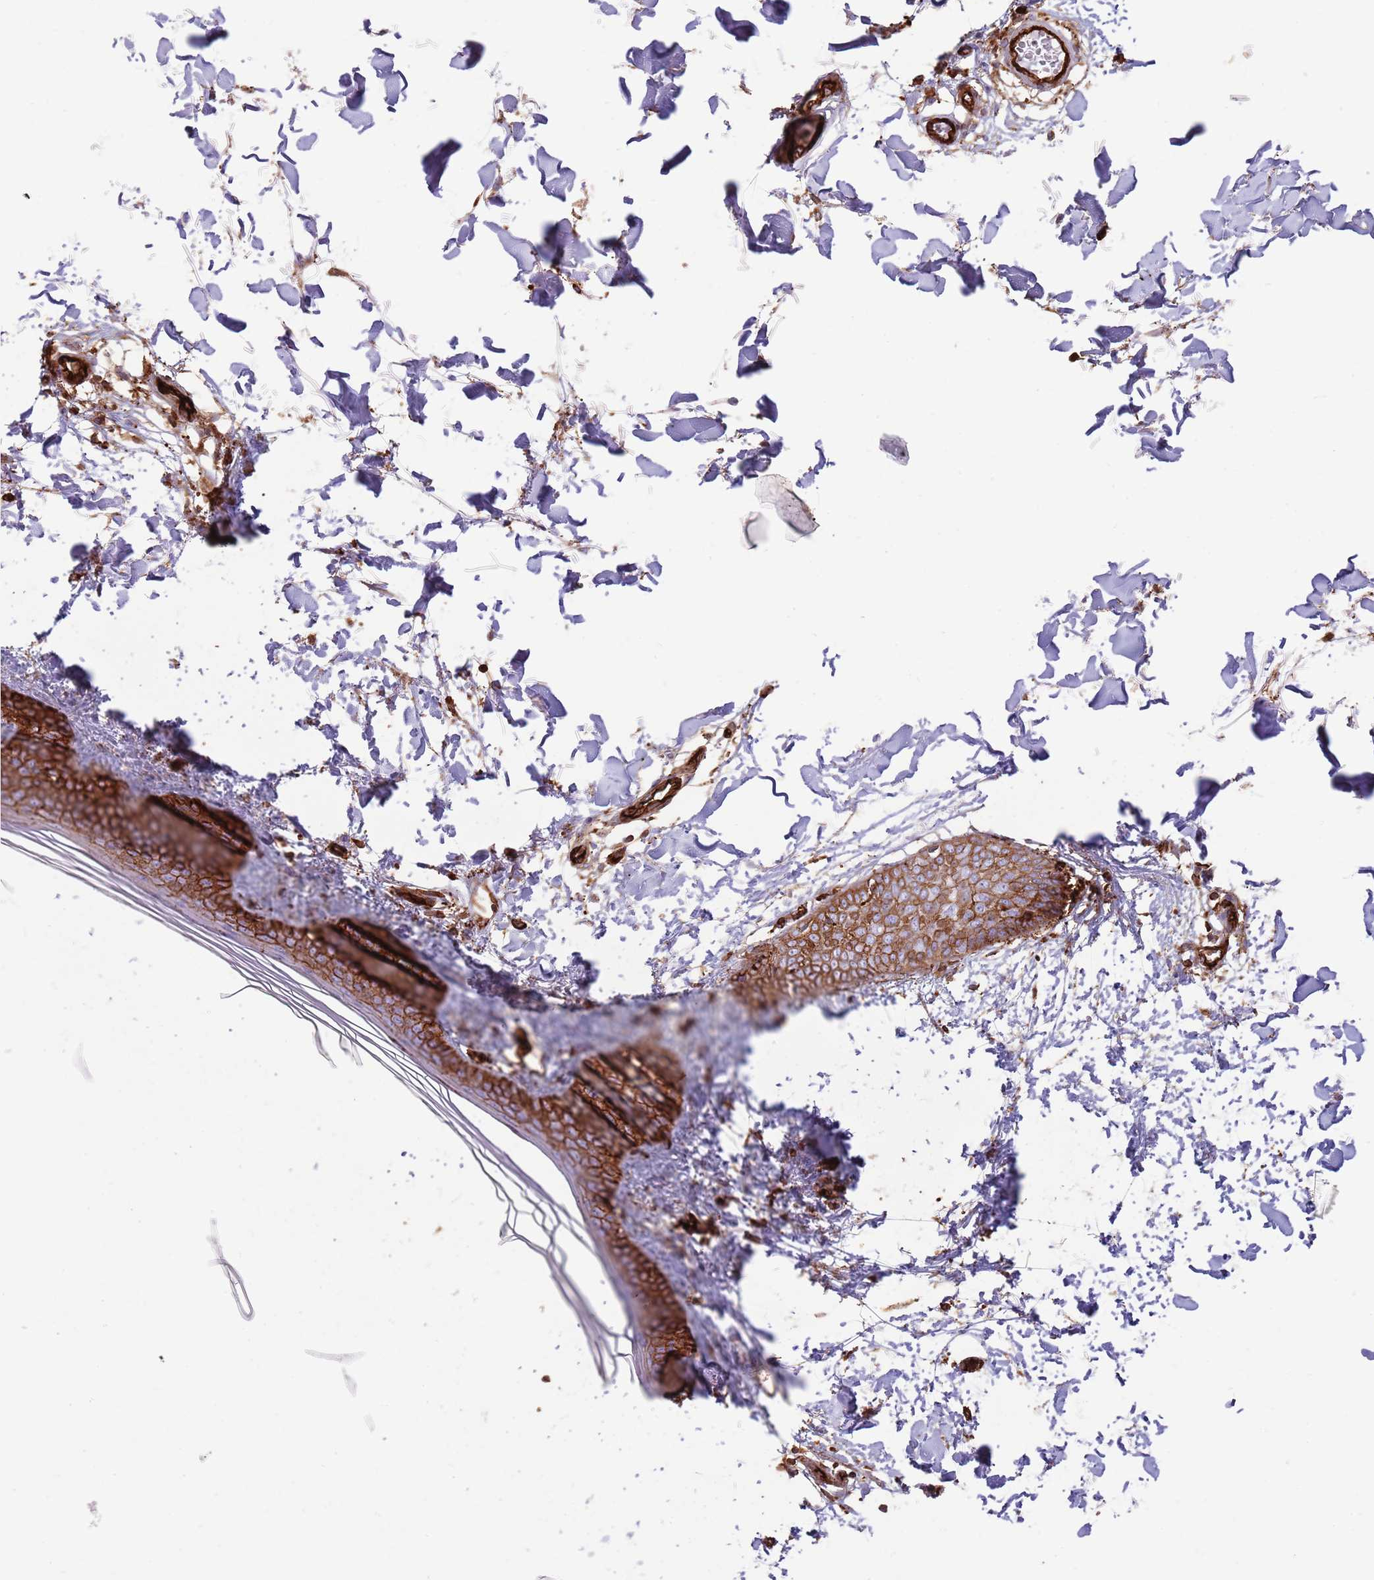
{"staining": {"intensity": "strong", "quantity": ">75%", "location": "cytoplasmic/membranous"}, "tissue": "skin", "cell_type": "Fibroblasts", "image_type": "normal", "snomed": [{"axis": "morphology", "description": "Normal tissue, NOS"}, {"axis": "topography", "description": "Skin"}], "caption": "Protein analysis of normal skin displays strong cytoplasmic/membranous positivity in about >75% of fibroblasts.", "gene": "KBTBD6", "patient": {"sex": "female", "age": 34}}